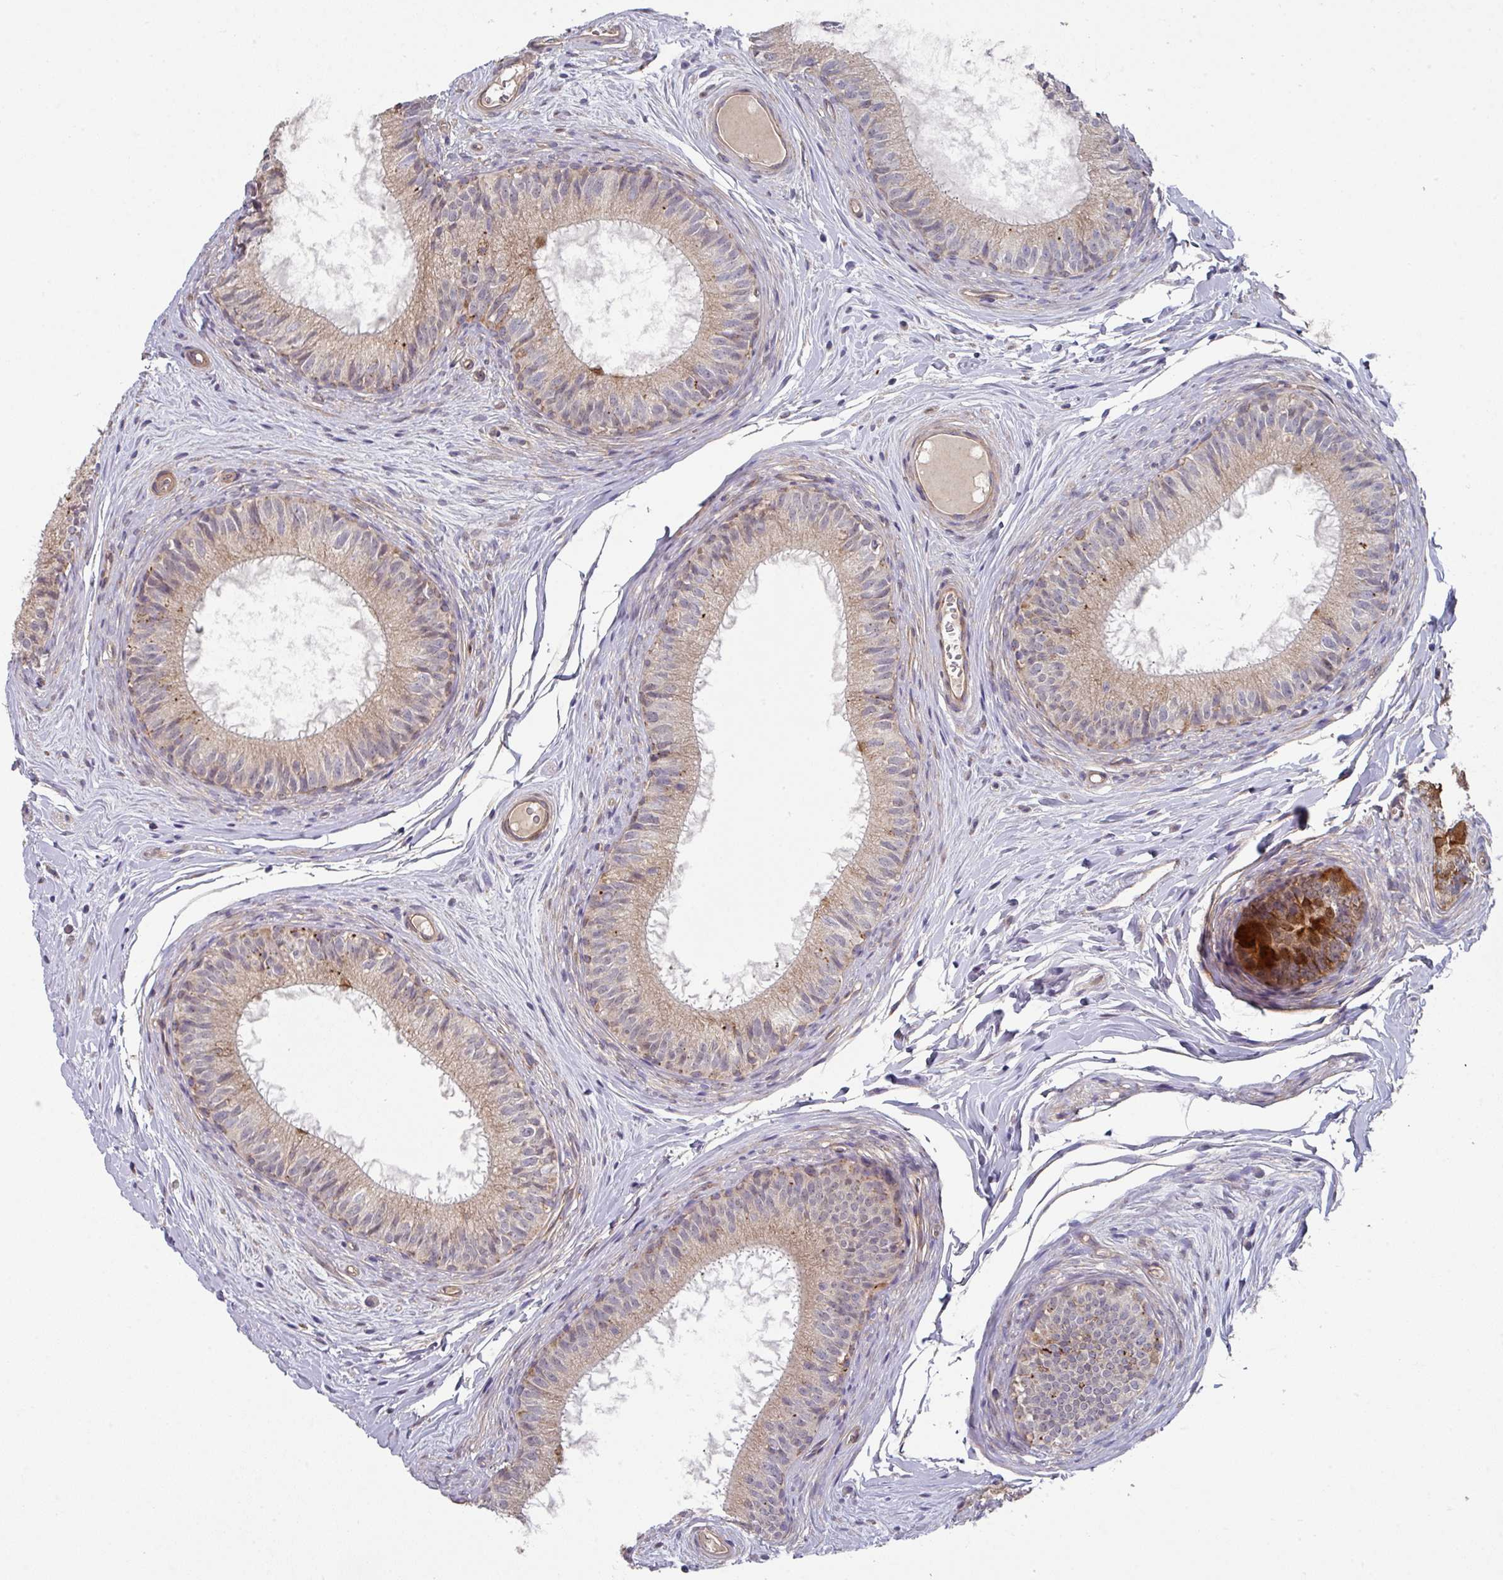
{"staining": {"intensity": "moderate", "quantity": ">75%", "location": "cytoplasmic/membranous,nuclear"}, "tissue": "epididymis", "cell_type": "Glandular cells", "image_type": "normal", "snomed": [{"axis": "morphology", "description": "Normal tissue, NOS"}, {"axis": "topography", "description": "Epididymis"}], "caption": "Normal epididymis was stained to show a protein in brown. There is medium levels of moderate cytoplasmic/membranous,nuclear positivity in approximately >75% of glandular cells.", "gene": "DCAF12L1", "patient": {"sex": "male", "age": 25}}